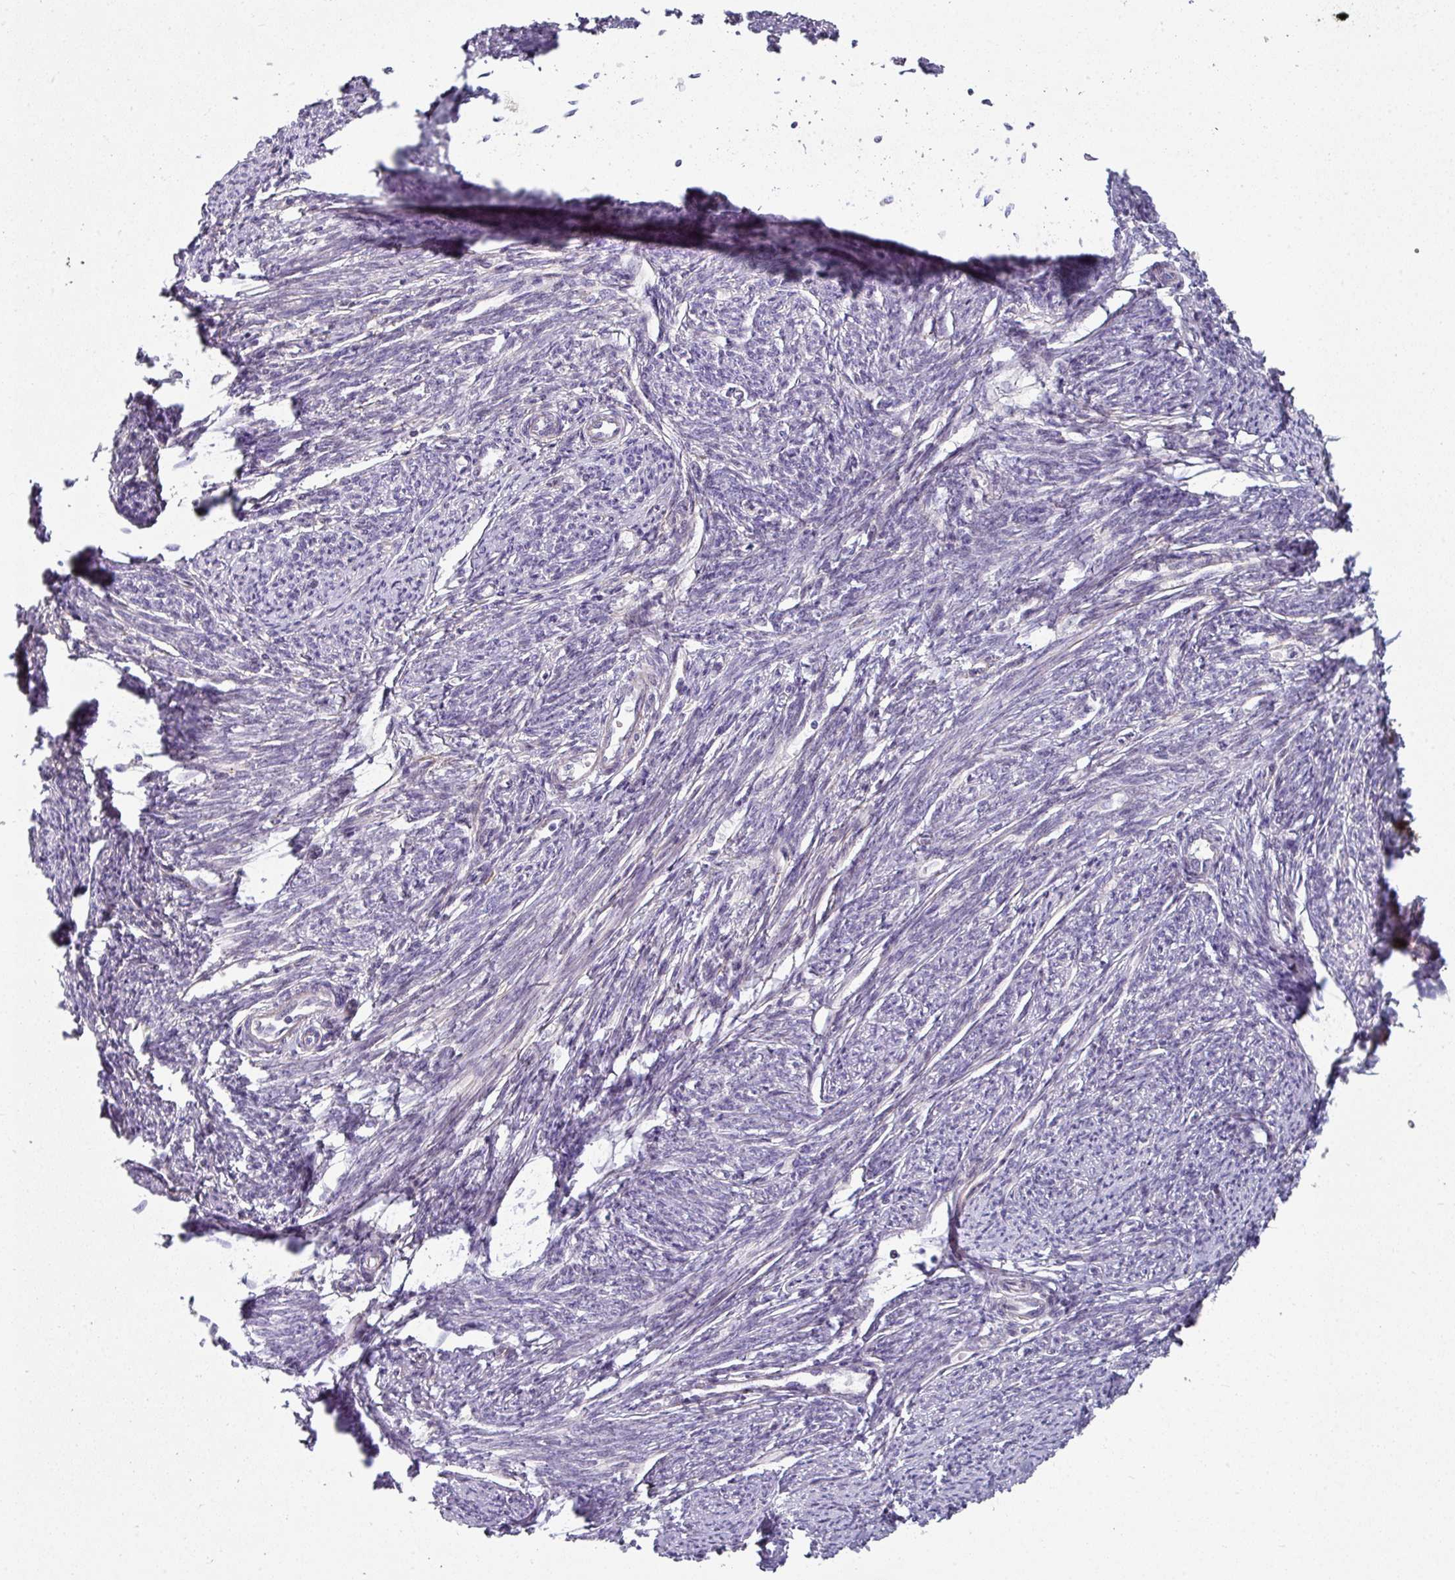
{"staining": {"intensity": "moderate", "quantity": "<25%", "location": "cytoplasmic/membranous"}, "tissue": "smooth muscle", "cell_type": "Smooth muscle cells", "image_type": "normal", "snomed": [{"axis": "morphology", "description": "Normal tissue, NOS"}, {"axis": "topography", "description": "Smooth muscle"}, {"axis": "topography", "description": "Fallopian tube"}], "caption": "Protein expression analysis of unremarkable smooth muscle shows moderate cytoplasmic/membranous expression in about <25% of smooth muscle cells.", "gene": "C2orf16", "patient": {"sex": "female", "age": 59}}